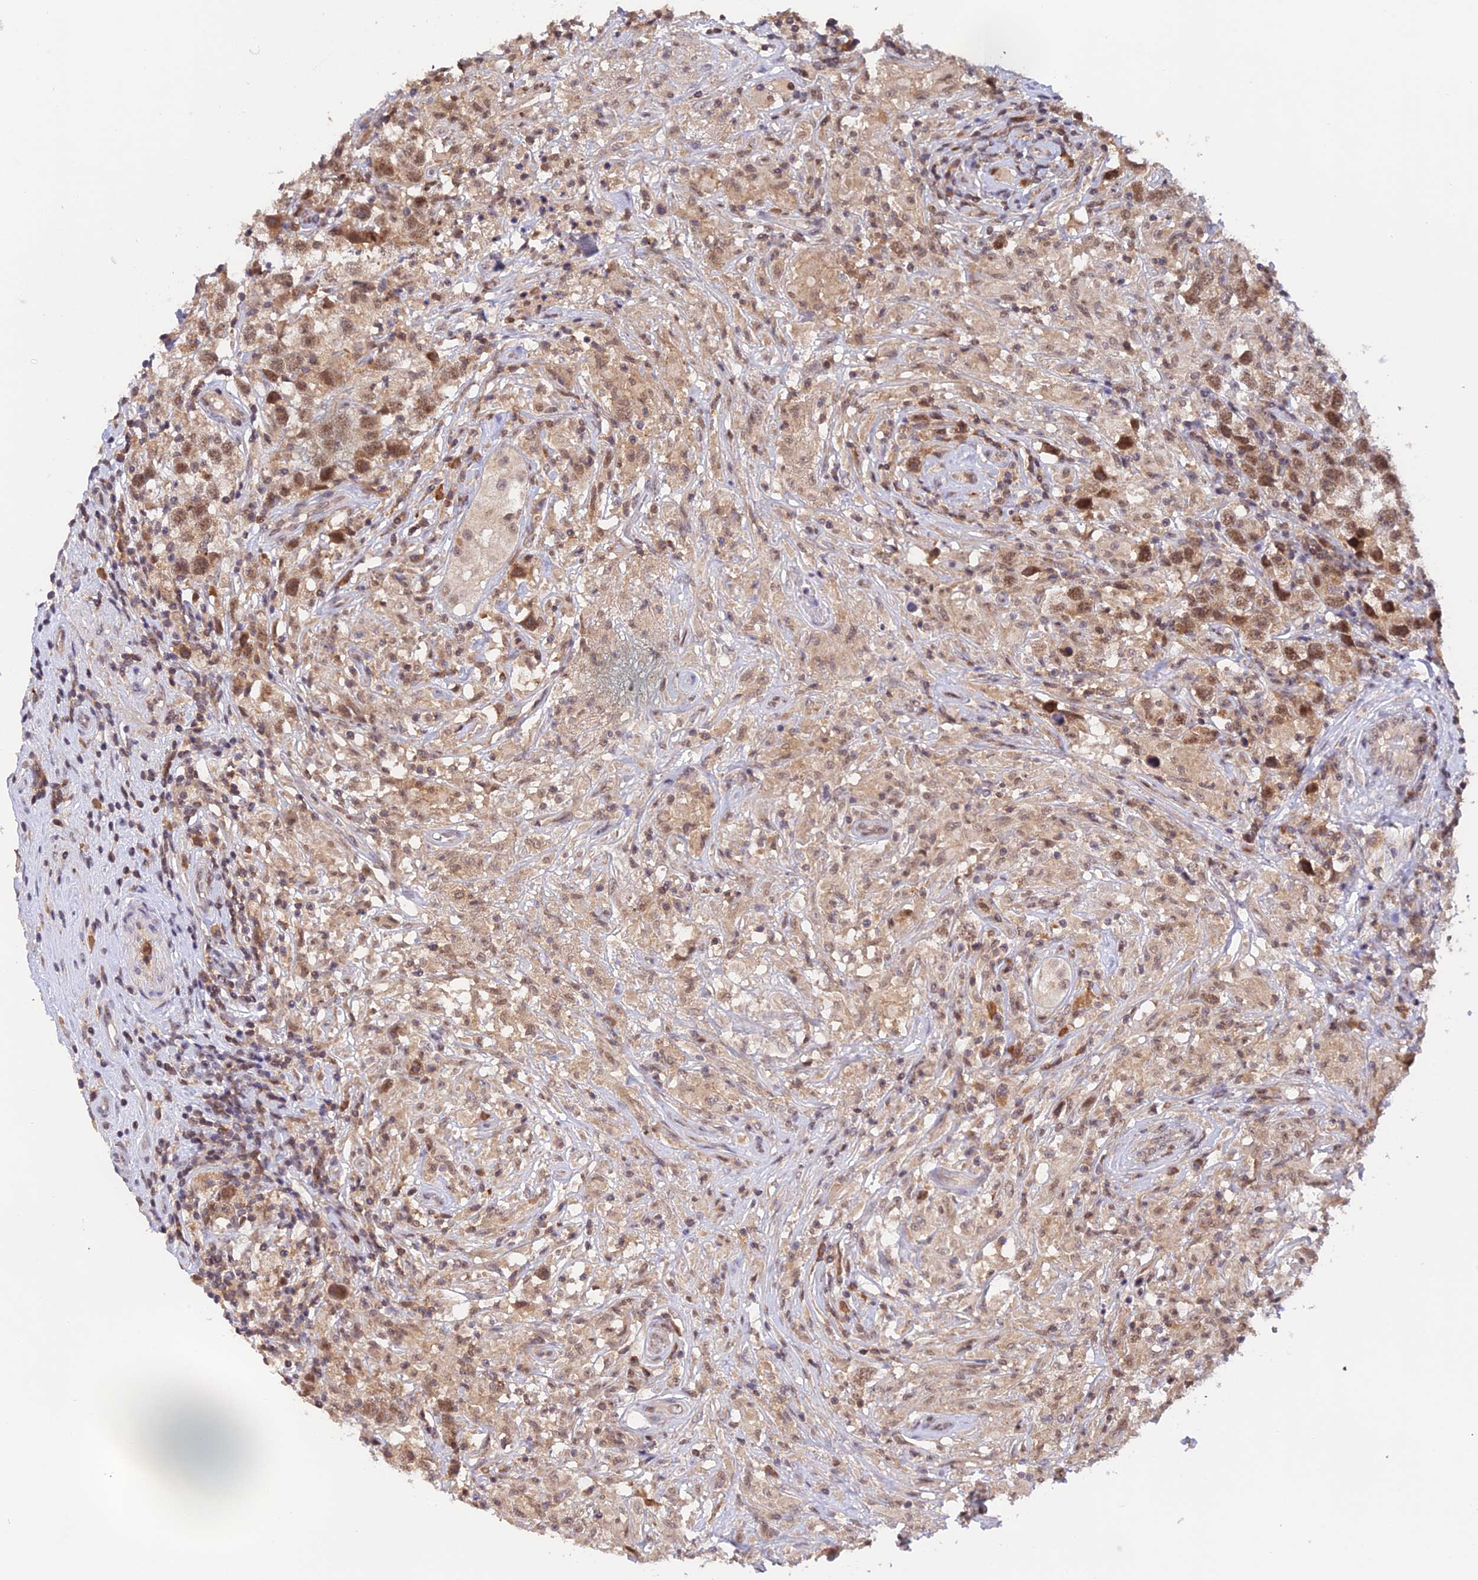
{"staining": {"intensity": "moderate", "quantity": ">75%", "location": "nuclear"}, "tissue": "testis cancer", "cell_type": "Tumor cells", "image_type": "cancer", "snomed": [{"axis": "morphology", "description": "Seminoma, NOS"}, {"axis": "topography", "description": "Testis"}], "caption": "Immunohistochemistry micrograph of testis seminoma stained for a protein (brown), which exhibits medium levels of moderate nuclear staining in approximately >75% of tumor cells.", "gene": "PEX16", "patient": {"sex": "male", "age": 49}}